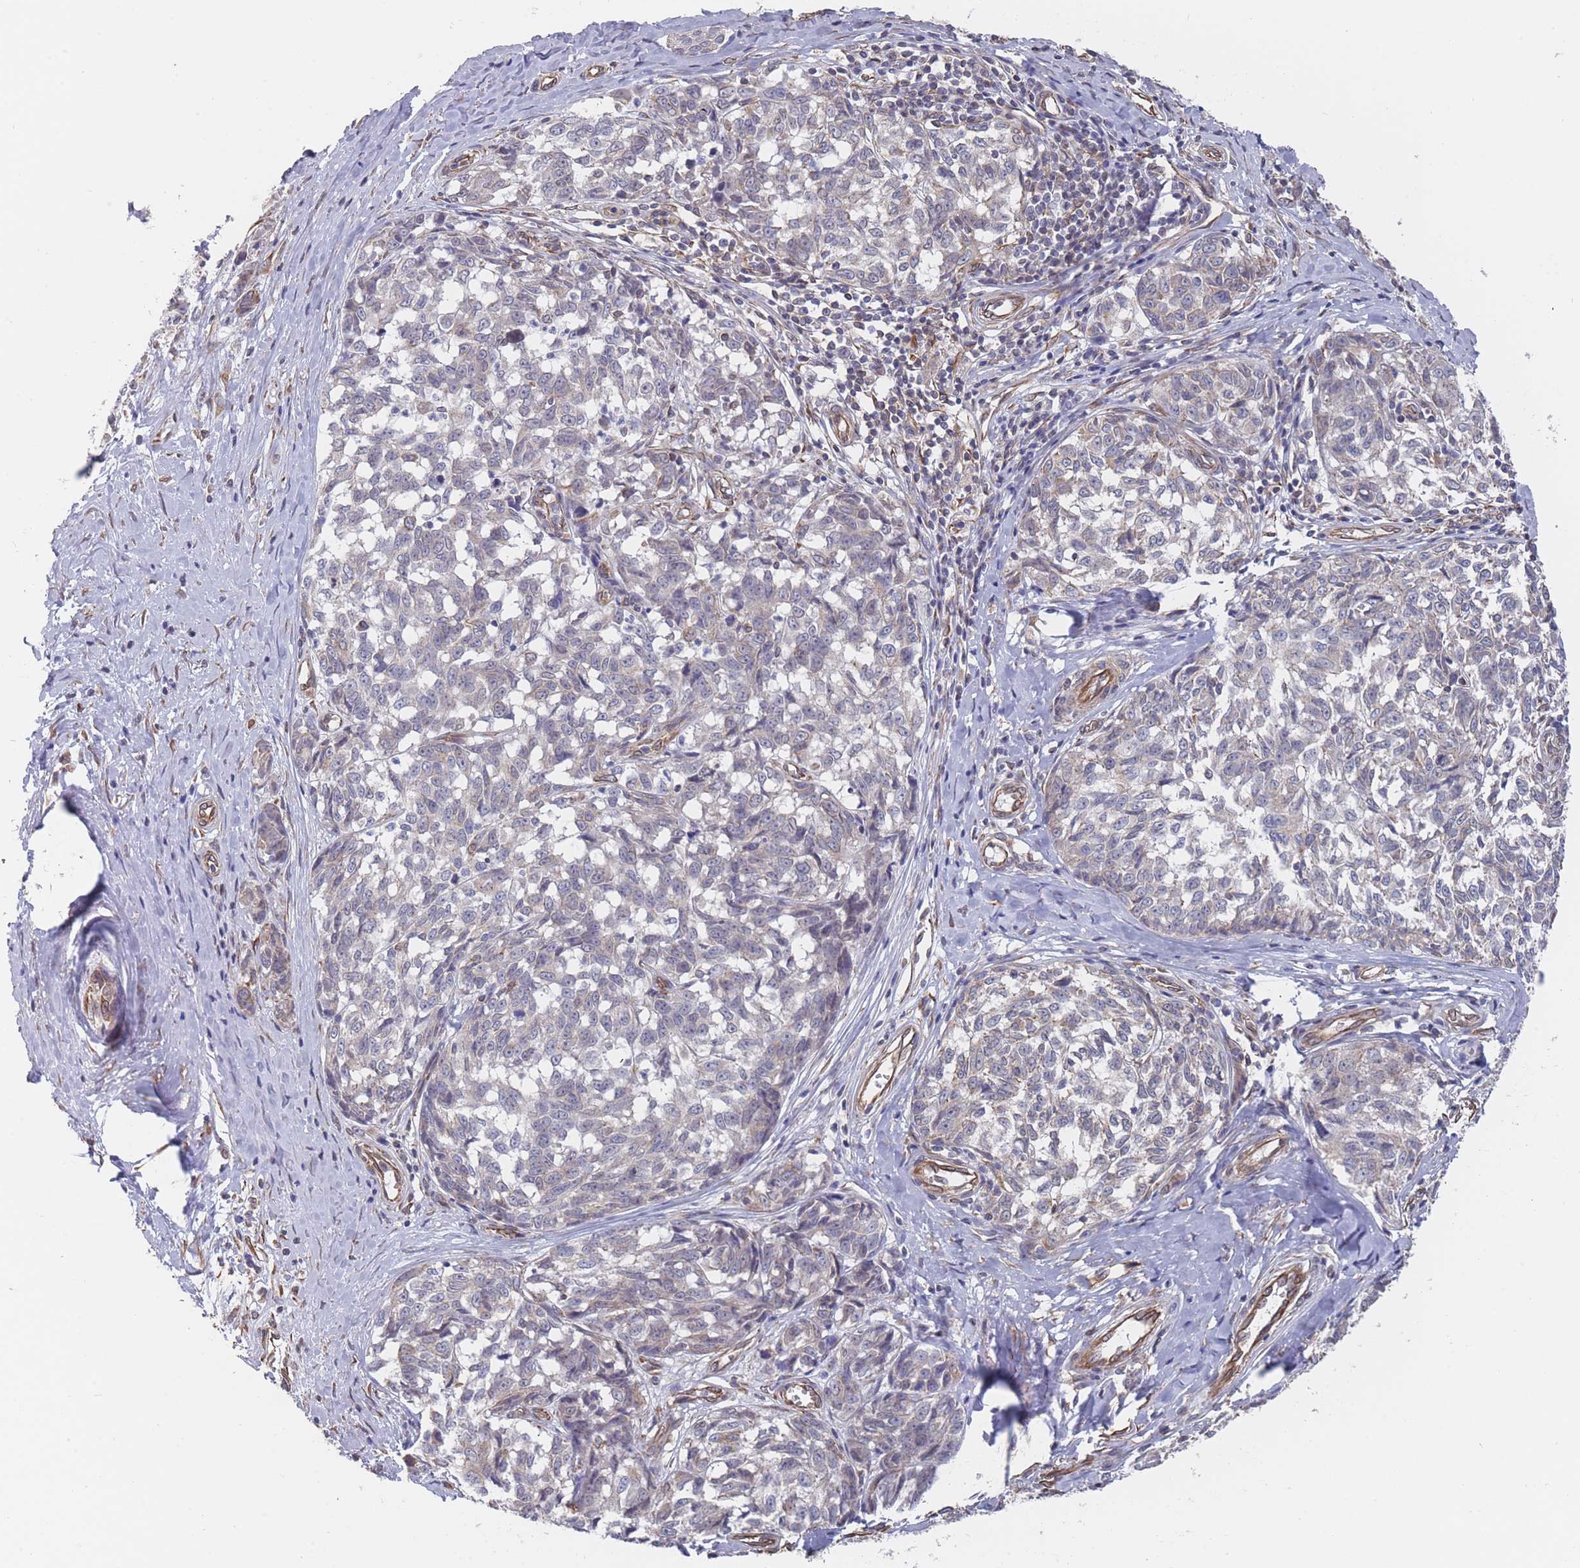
{"staining": {"intensity": "negative", "quantity": "none", "location": "none"}, "tissue": "melanoma", "cell_type": "Tumor cells", "image_type": "cancer", "snomed": [{"axis": "morphology", "description": "Normal tissue, NOS"}, {"axis": "morphology", "description": "Malignant melanoma, NOS"}, {"axis": "topography", "description": "Skin"}], "caption": "Melanoma was stained to show a protein in brown. There is no significant positivity in tumor cells.", "gene": "SLC1A6", "patient": {"sex": "female", "age": 64}}